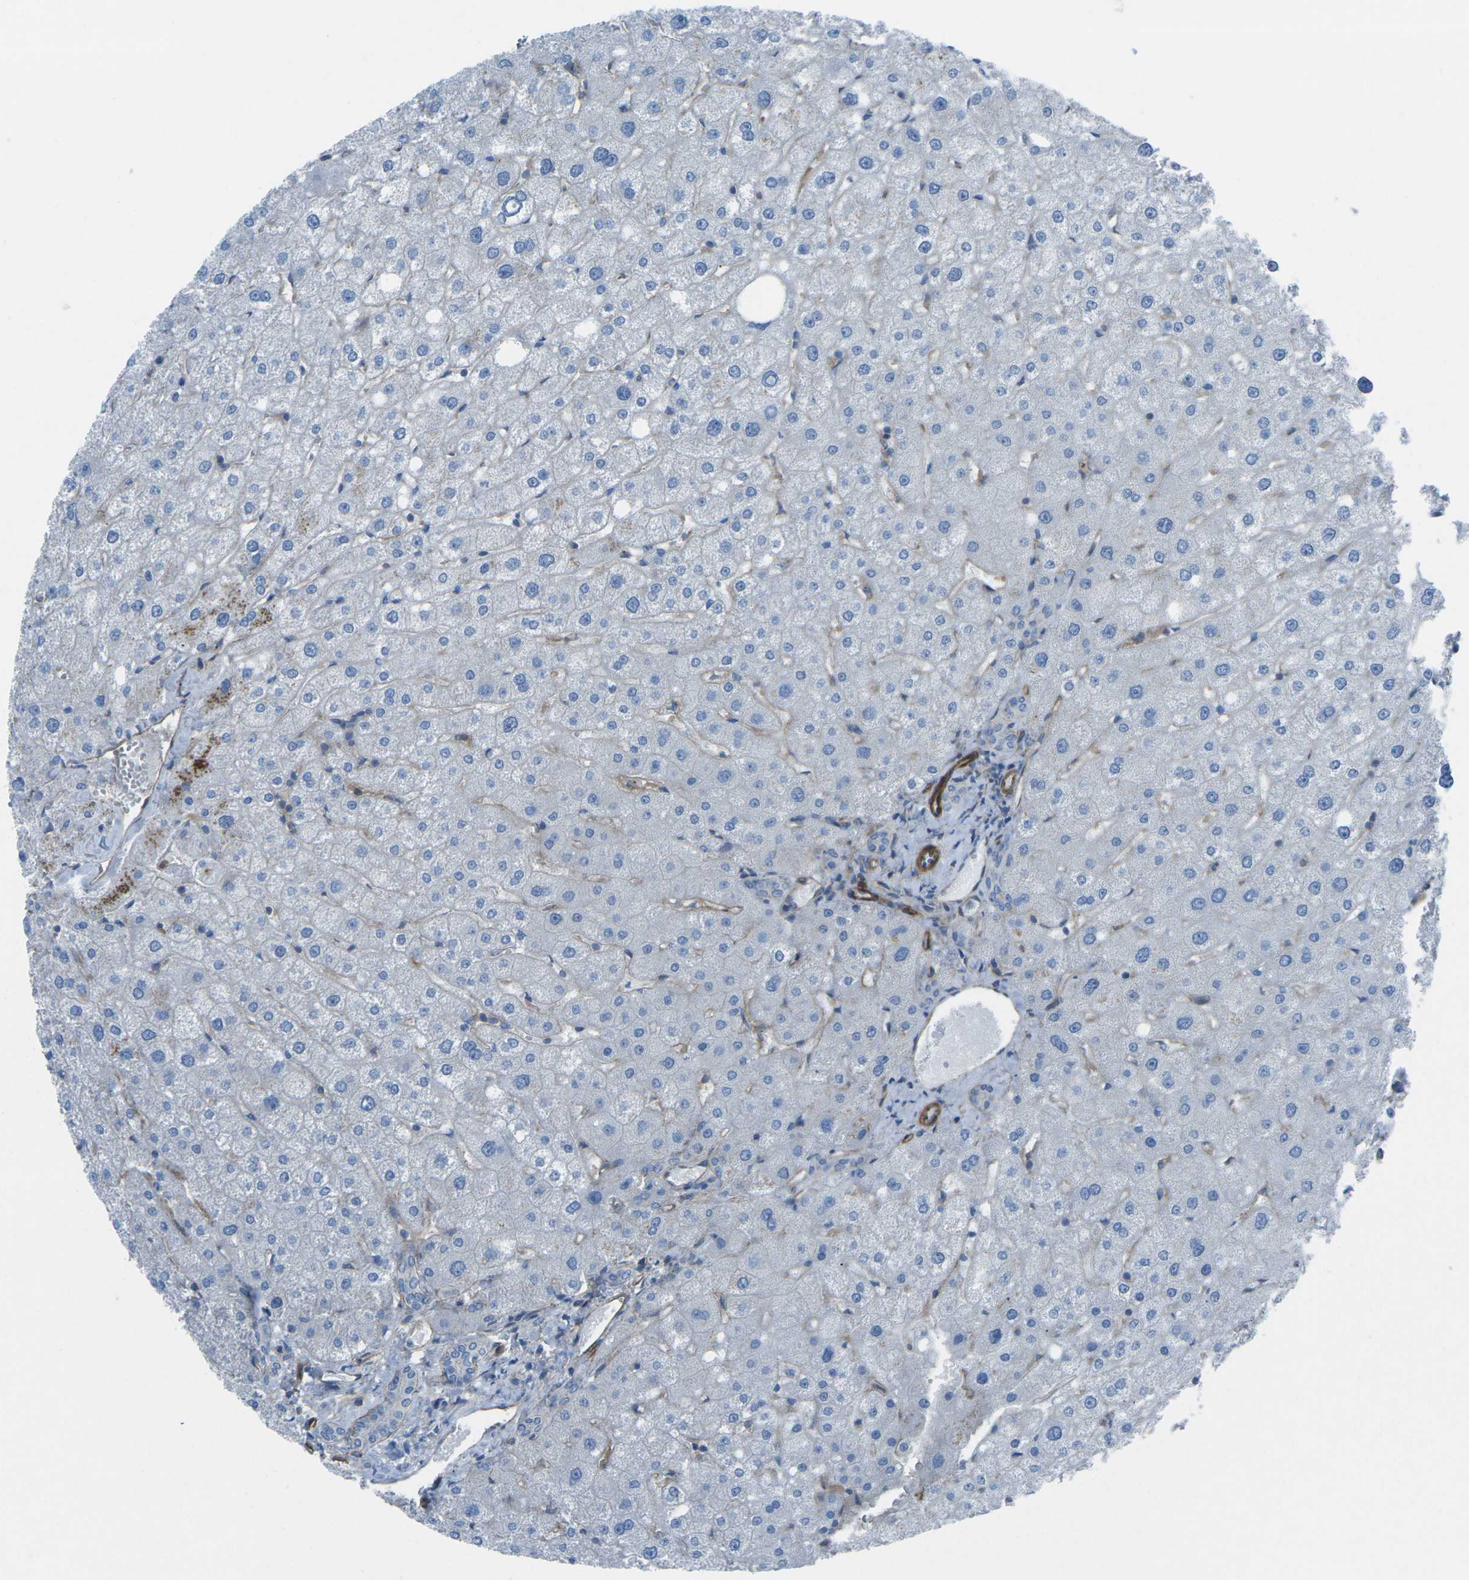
{"staining": {"intensity": "negative", "quantity": "none", "location": "none"}, "tissue": "liver", "cell_type": "Cholangiocytes", "image_type": "normal", "snomed": [{"axis": "morphology", "description": "Normal tissue, NOS"}, {"axis": "topography", "description": "Liver"}], "caption": "A high-resolution image shows IHC staining of unremarkable liver, which exhibits no significant staining in cholangiocytes. The staining is performed using DAB (3,3'-diaminobenzidine) brown chromogen with nuclei counter-stained in using hematoxylin.", "gene": "UTRN", "patient": {"sex": "male", "age": 73}}